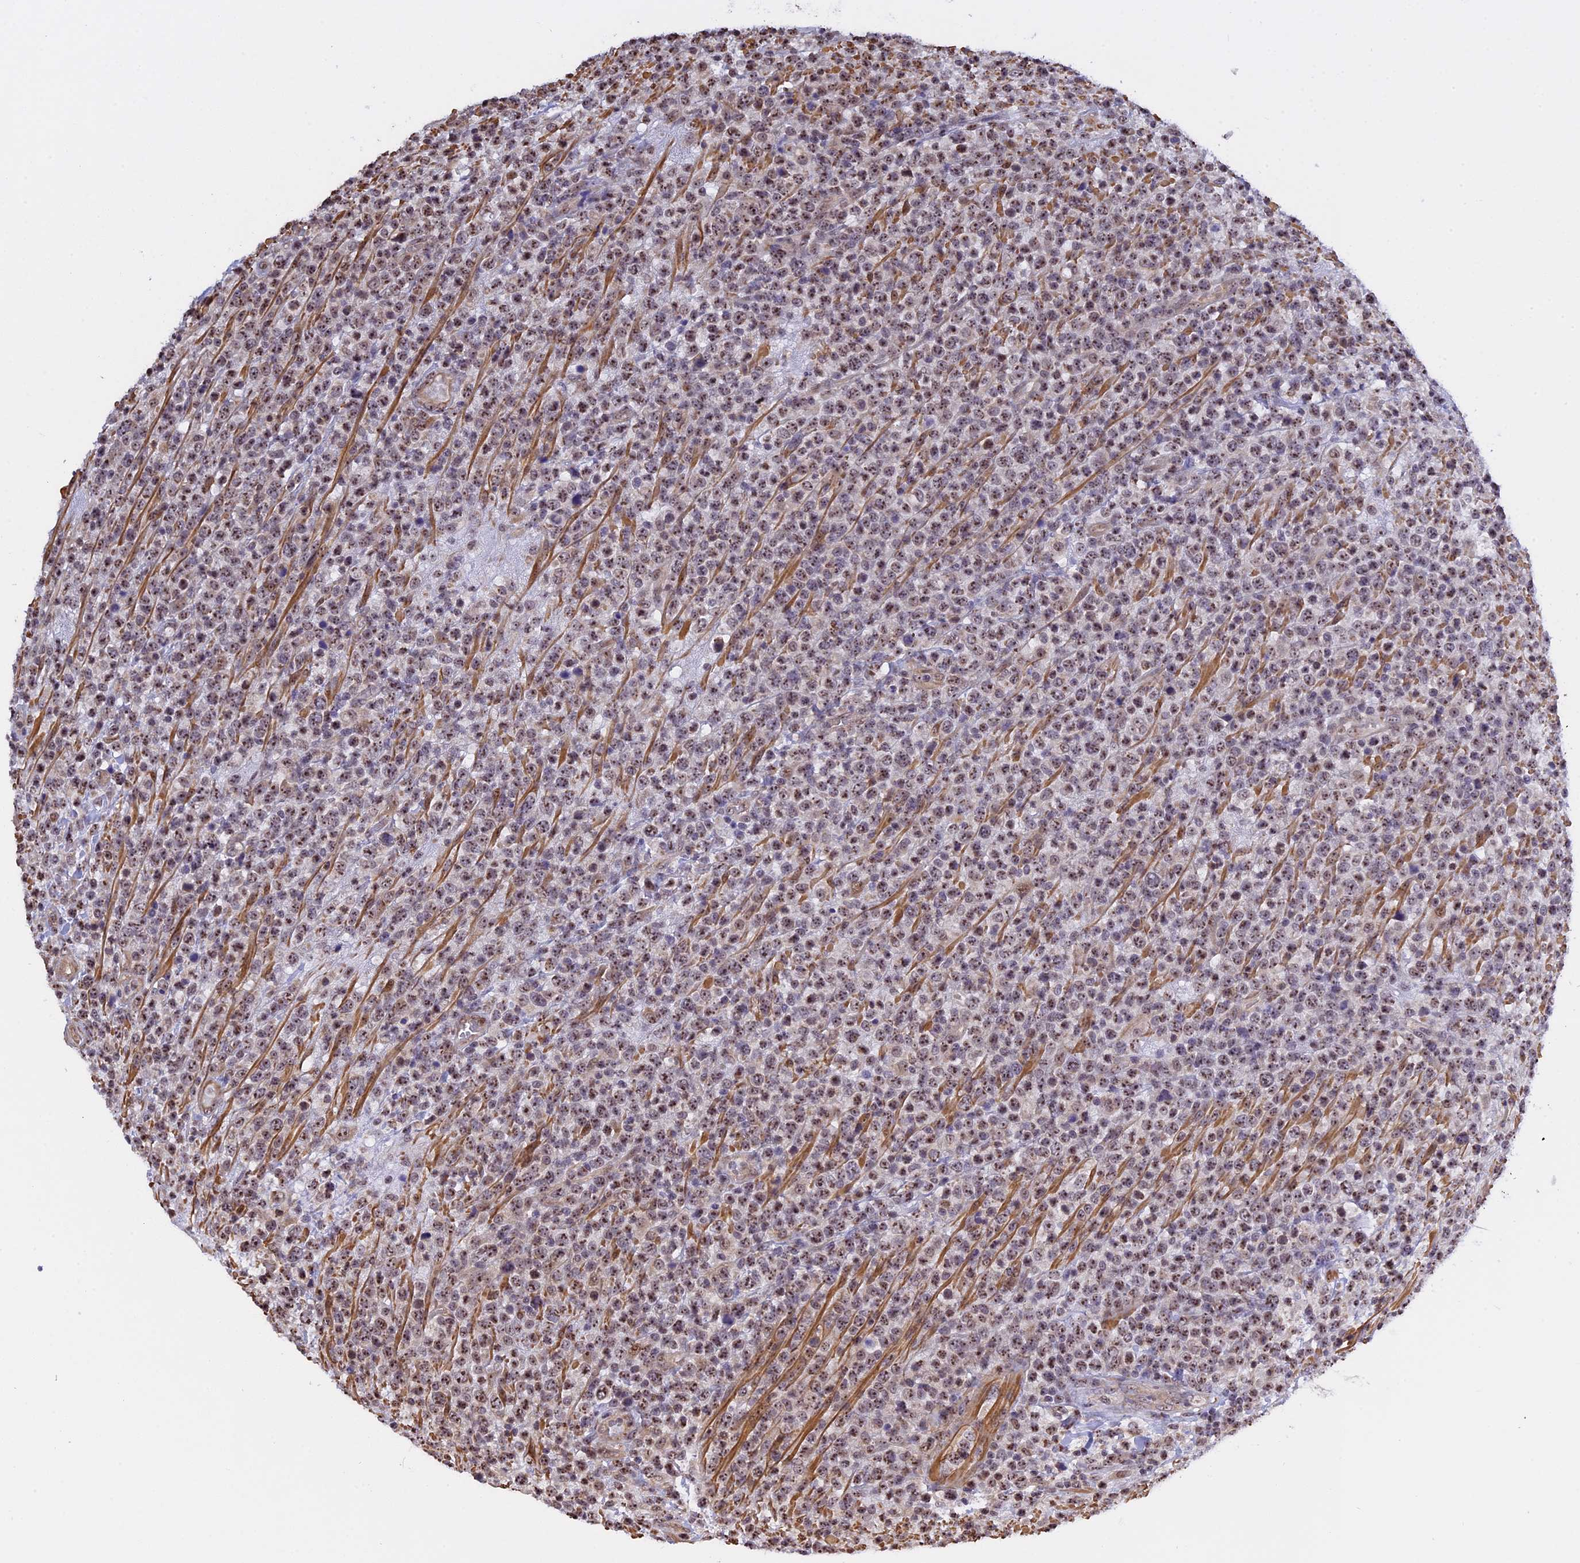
{"staining": {"intensity": "weak", "quantity": "25%-75%", "location": "nuclear"}, "tissue": "lymphoma", "cell_type": "Tumor cells", "image_type": "cancer", "snomed": [{"axis": "morphology", "description": "Malignant lymphoma, non-Hodgkin's type, High grade"}, {"axis": "topography", "description": "Colon"}], "caption": "A low amount of weak nuclear staining is appreciated in about 25%-75% of tumor cells in high-grade malignant lymphoma, non-Hodgkin's type tissue. (DAB (3,3'-diaminobenzidine) IHC with brightfield microscopy, high magnification).", "gene": "MGA", "patient": {"sex": "female", "age": 53}}